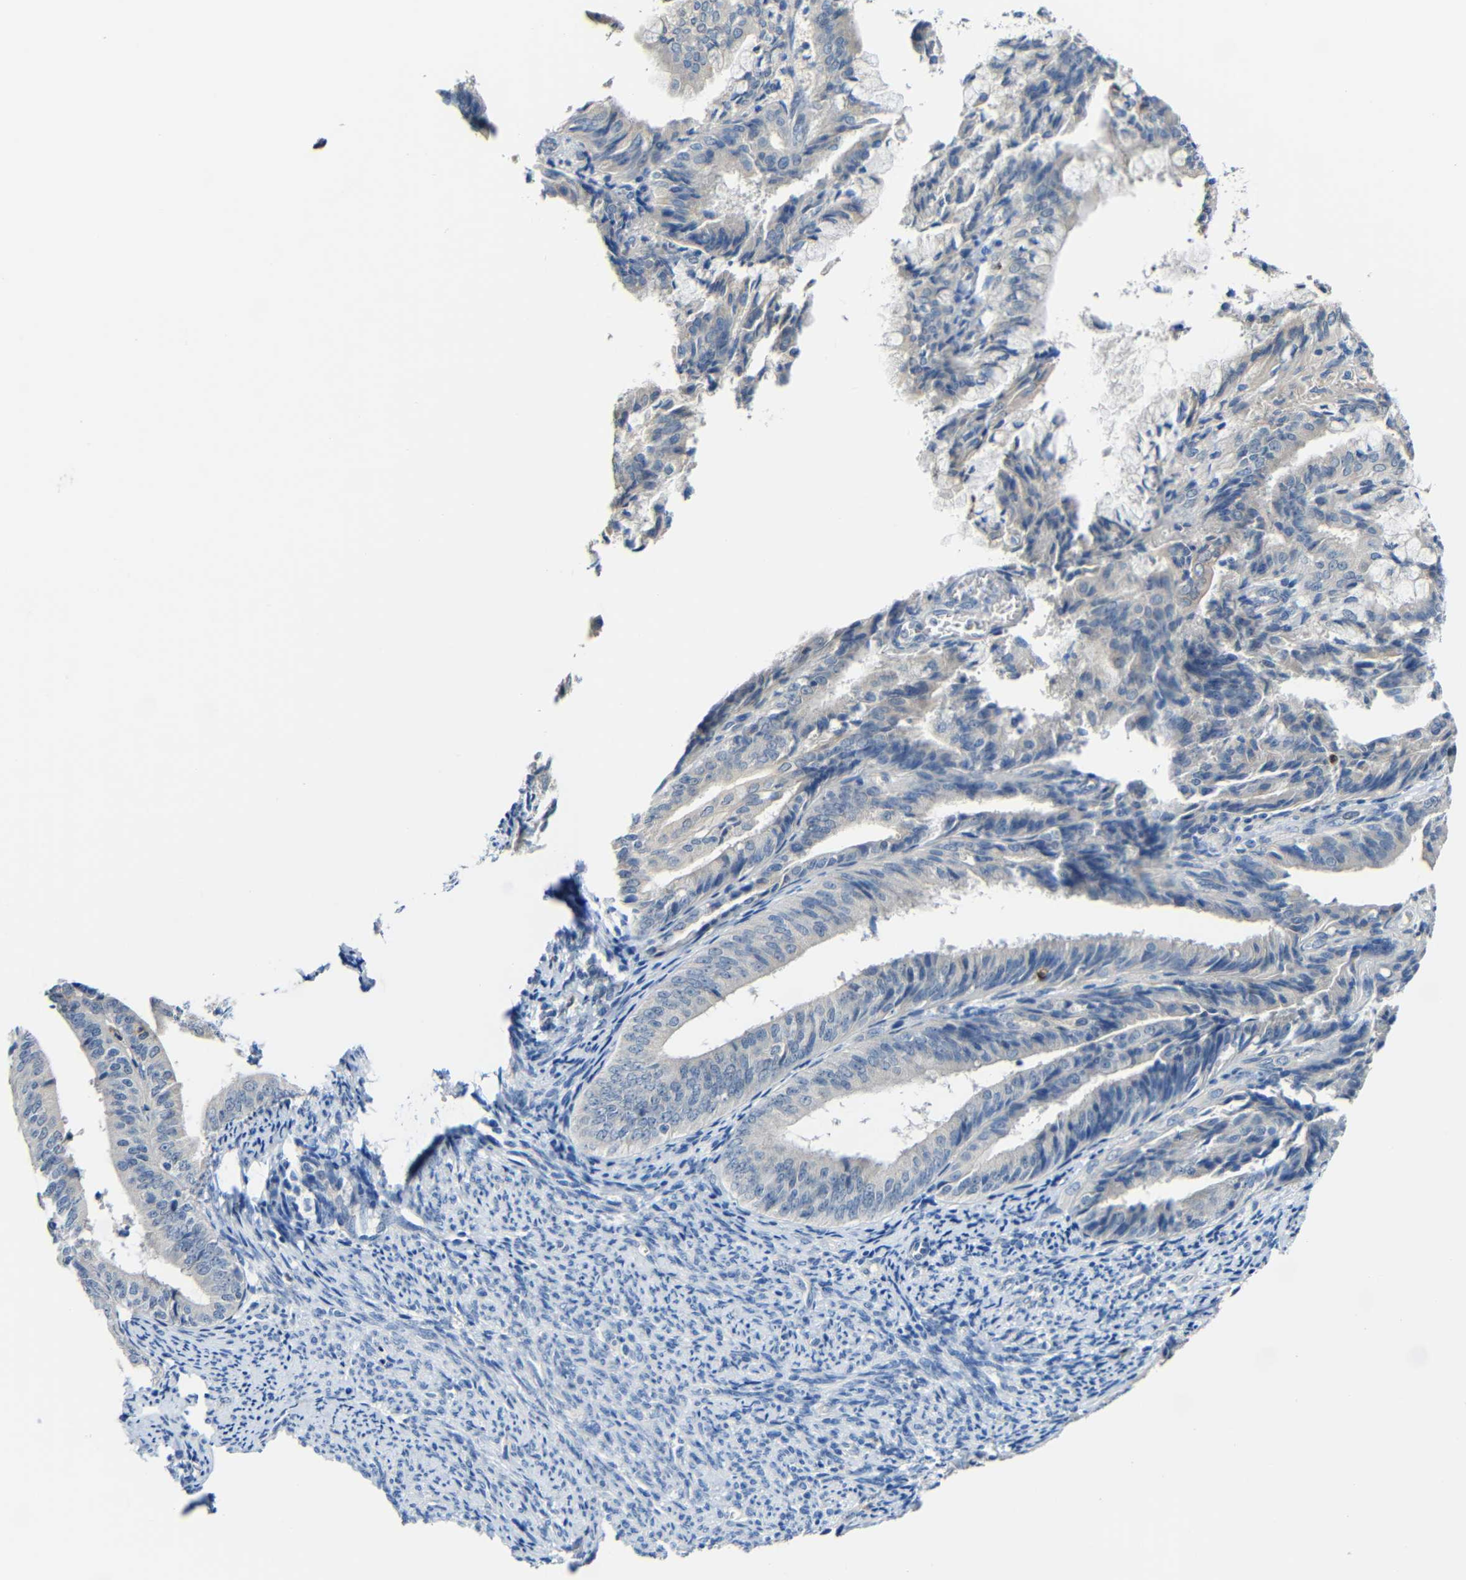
{"staining": {"intensity": "negative", "quantity": "none", "location": "none"}, "tissue": "endometrial cancer", "cell_type": "Tumor cells", "image_type": "cancer", "snomed": [{"axis": "morphology", "description": "Adenocarcinoma, NOS"}, {"axis": "topography", "description": "Endometrium"}], "caption": "High magnification brightfield microscopy of endometrial adenocarcinoma stained with DAB (3,3'-diaminobenzidine) (brown) and counterstained with hematoxylin (blue): tumor cells show no significant staining. (Brightfield microscopy of DAB (3,3'-diaminobenzidine) immunohistochemistry (IHC) at high magnification).", "gene": "STBD1", "patient": {"sex": "female", "age": 63}}